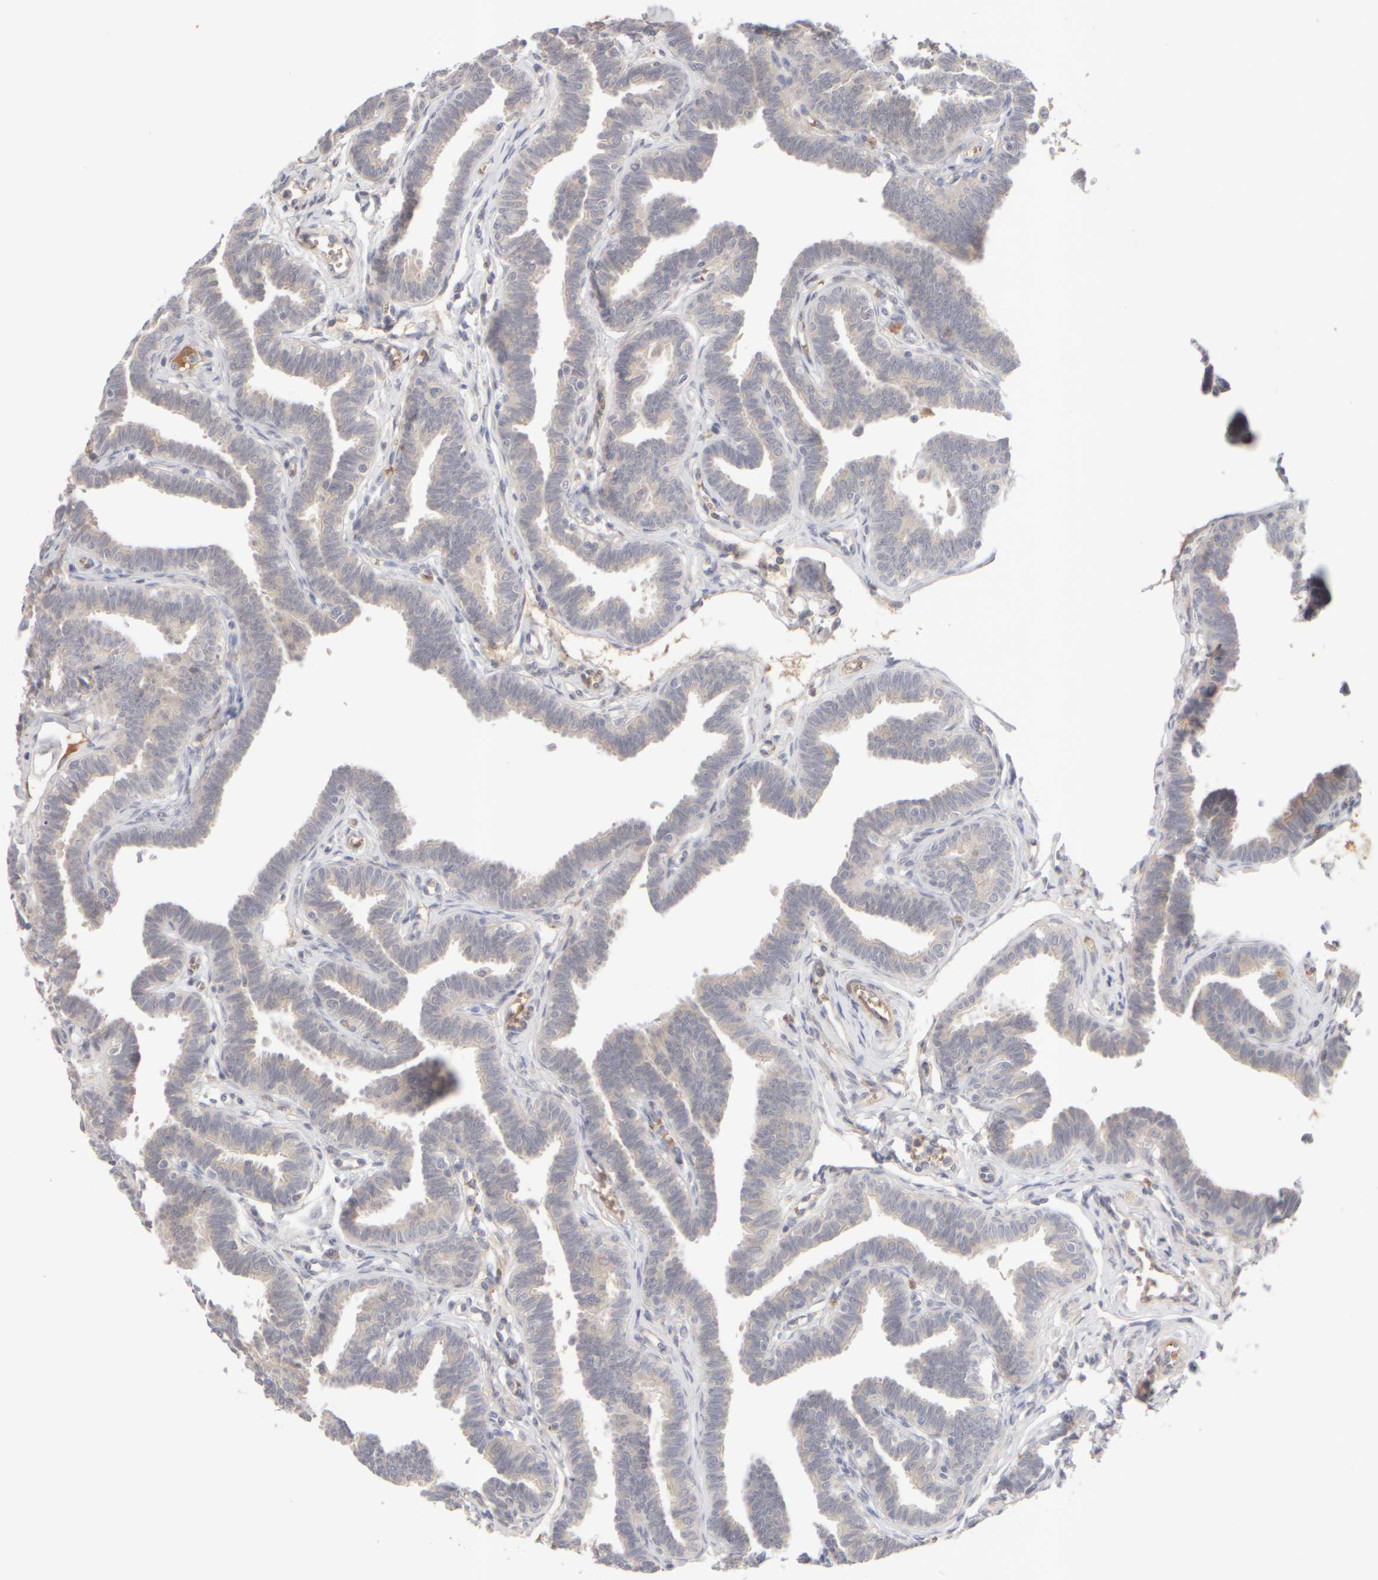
{"staining": {"intensity": "moderate", "quantity": "25%-75%", "location": "cytoplasmic/membranous"}, "tissue": "fallopian tube", "cell_type": "Glandular cells", "image_type": "normal", "snomed": [{"axis": "morphology", "description": "Normal tissue, NOS"}, {"axis": "topography", "description": "Fallopian tube"}, {"axis": "topography", "description": "Ovary"}], "caption": "Moderate cytoplasmic/membranous staining for a protein is appreciated in about 25%-75% of glandular cells of unremarkable fallopian tube using IHC.", "gene": "MST1", "patient": {"sex": "female", "age": 23}}